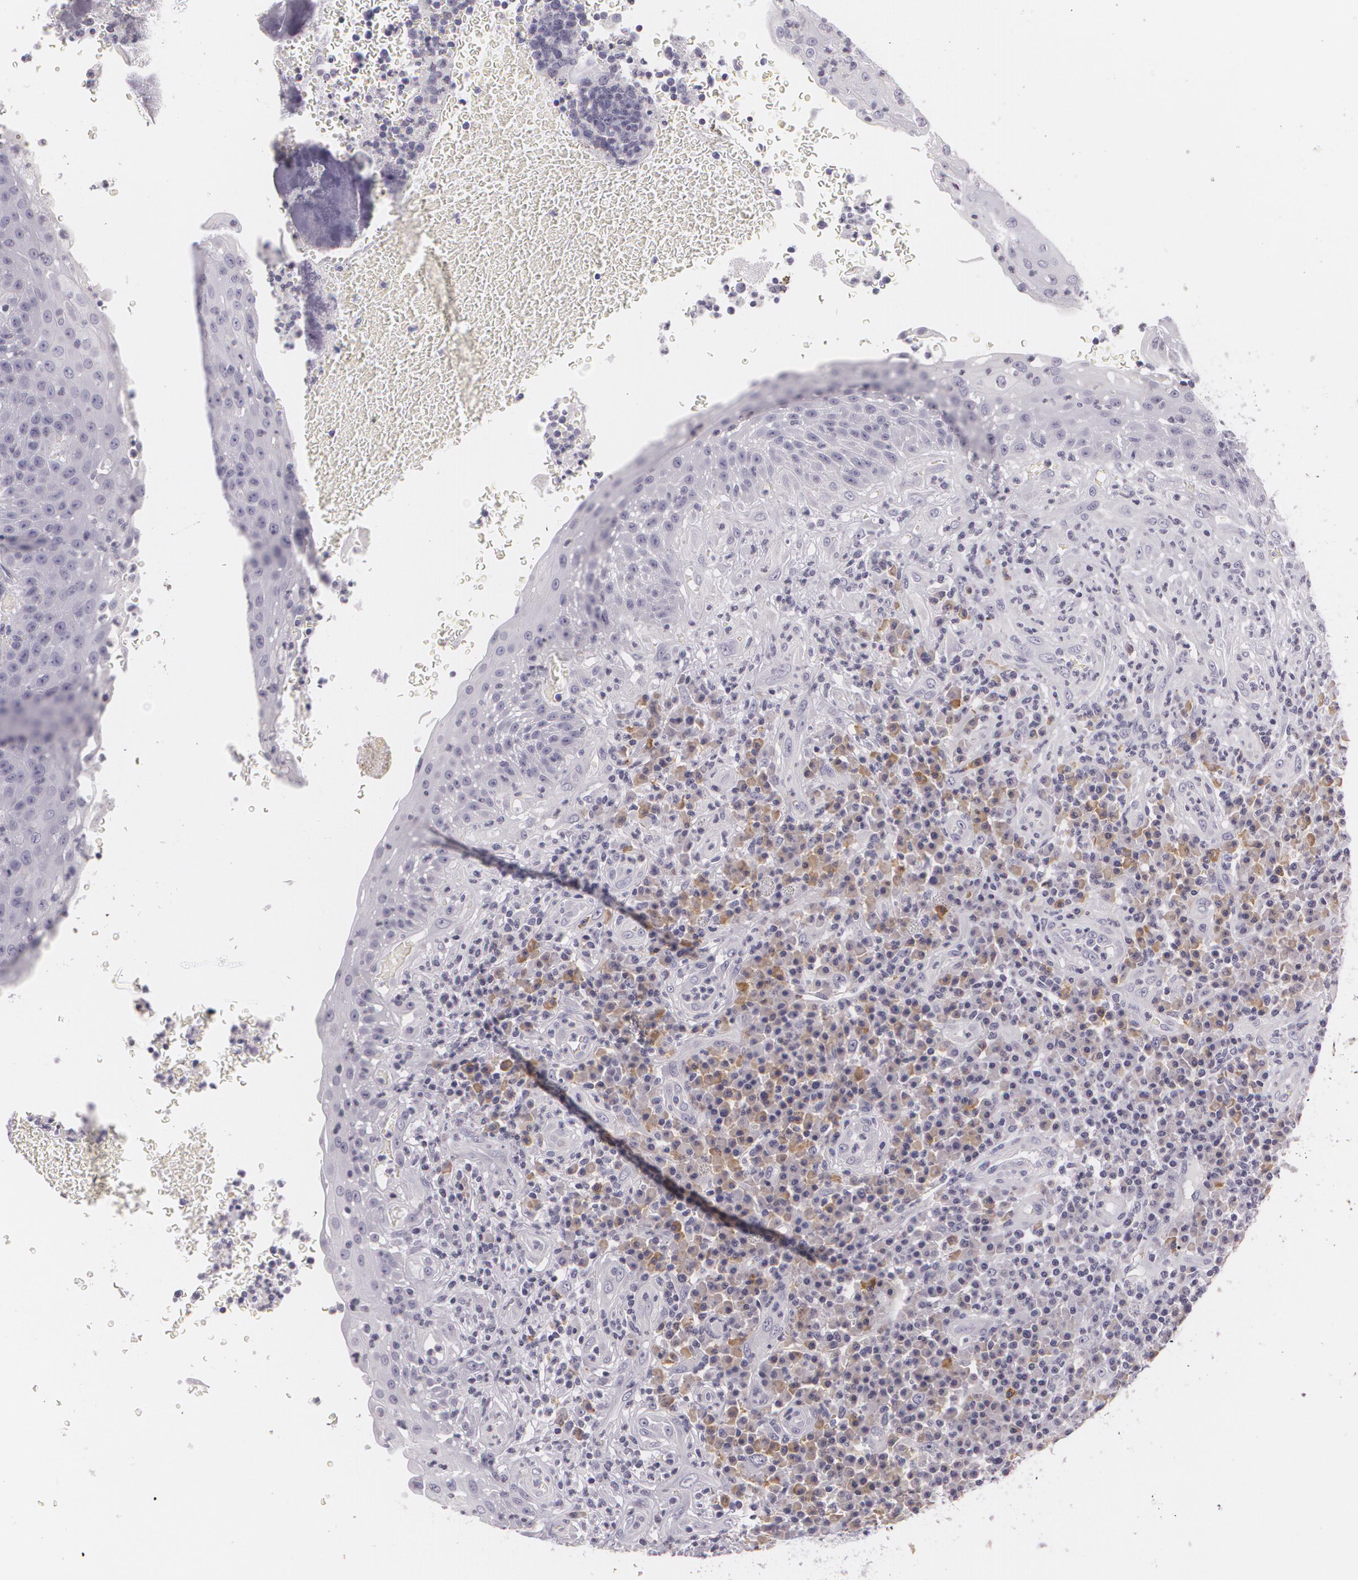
{"staining": {"intensity": "negative", "quantity": "none", "location": "none"}, "tissue": "tonsil", "cell_type": "Germinal center cells", "image_type": "normal", "snomed": [{"axis": "morphology", "description": "Normal tissue, NOS"}, {"axis": "topography", "description": "Tonsil"}], "caption": "This image is of unremarkable tonsil stained with immunohistochemistry to label a protein in brown with the nuclei are counter-stained blue. There is no positivity in germinal center cells. (DAB (3,3'-diaminobenzidine) IHC visualized using brightfield microscopy, high magnification).", "gene": "MAP2", "patient": {"sex": "female", "age": 40}}